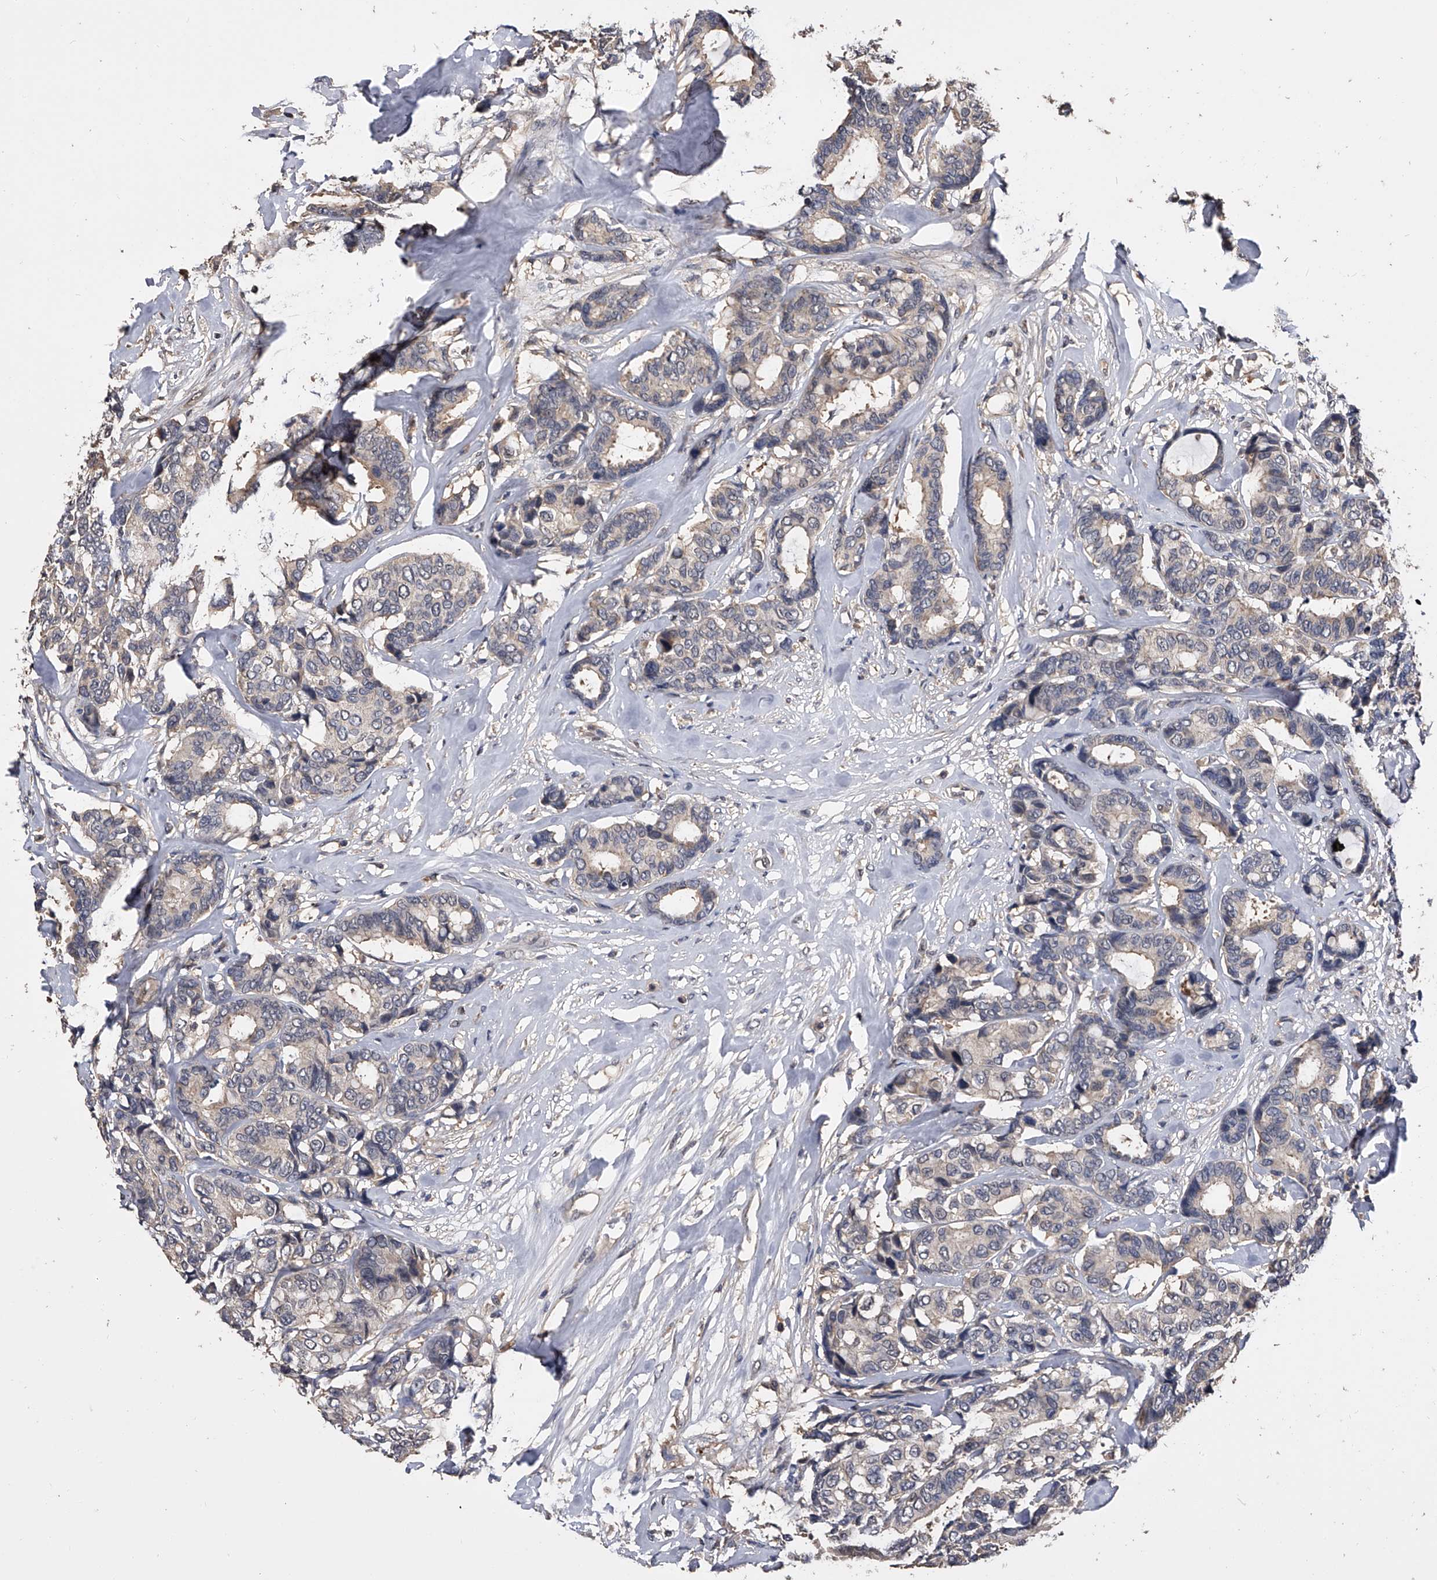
{"staining": {"intensity": "negative", "quantity": "none", "location": "none"}, "tissue": "breast cancer", "cell_type": "Tumor cells", "image_type": "cancer", "snomed": [{"axis": "morphology", "description": "Duct carcinoma"}, {"axis": "topography", "description": "Breast"}], "caption": "This is an immunohistochemistry (IHC) micrograph of breast cancer (intraductal carcinoma). There is no staining in tumor cells.", "gene": "EFCAB7", "patient": {"sex": "female", "age": 87}}